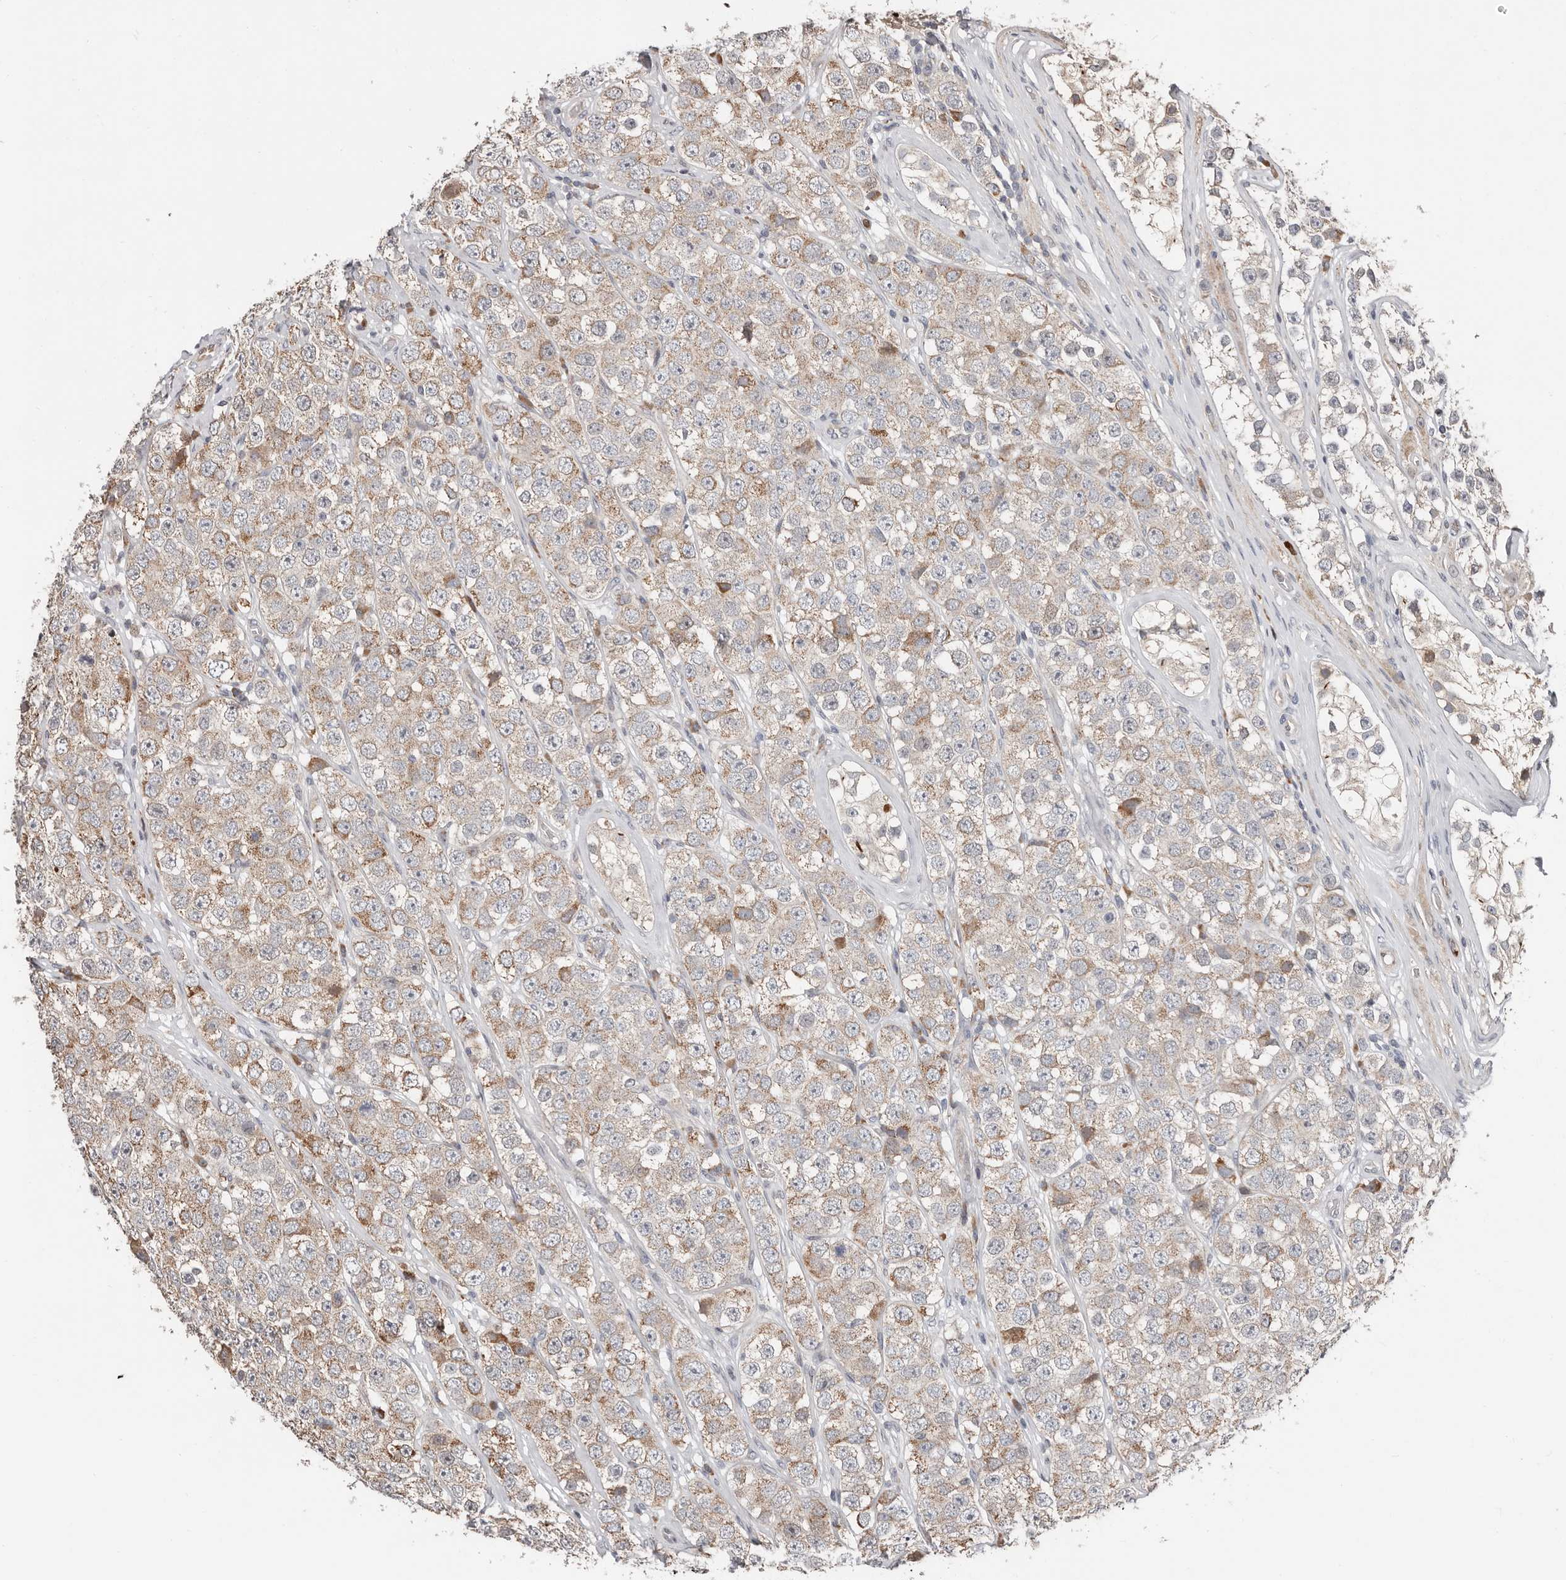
{"staining": {"intensity": "moderate", "quantity": "<25%", "location": "cytoplasmic/membranous"}, "tissue": "testis cancer", "cell_type": "Tumor cells", "image_type": "cancer", "snomed": [{"axis": "morphology", "description": "Seminoma, NOS"}, {"axis": "topography", "description": "Testis"}], "caption": "An image of seminoma (testis) stained for a protein exhibits moderate cytoplasmic/membranous brown staining in tumor cells. (brown staining indicates protein expression, while blue staining denotes nuclei).", "gene": "SMYD4", "patient": {"sex": "male", "age": 28}}